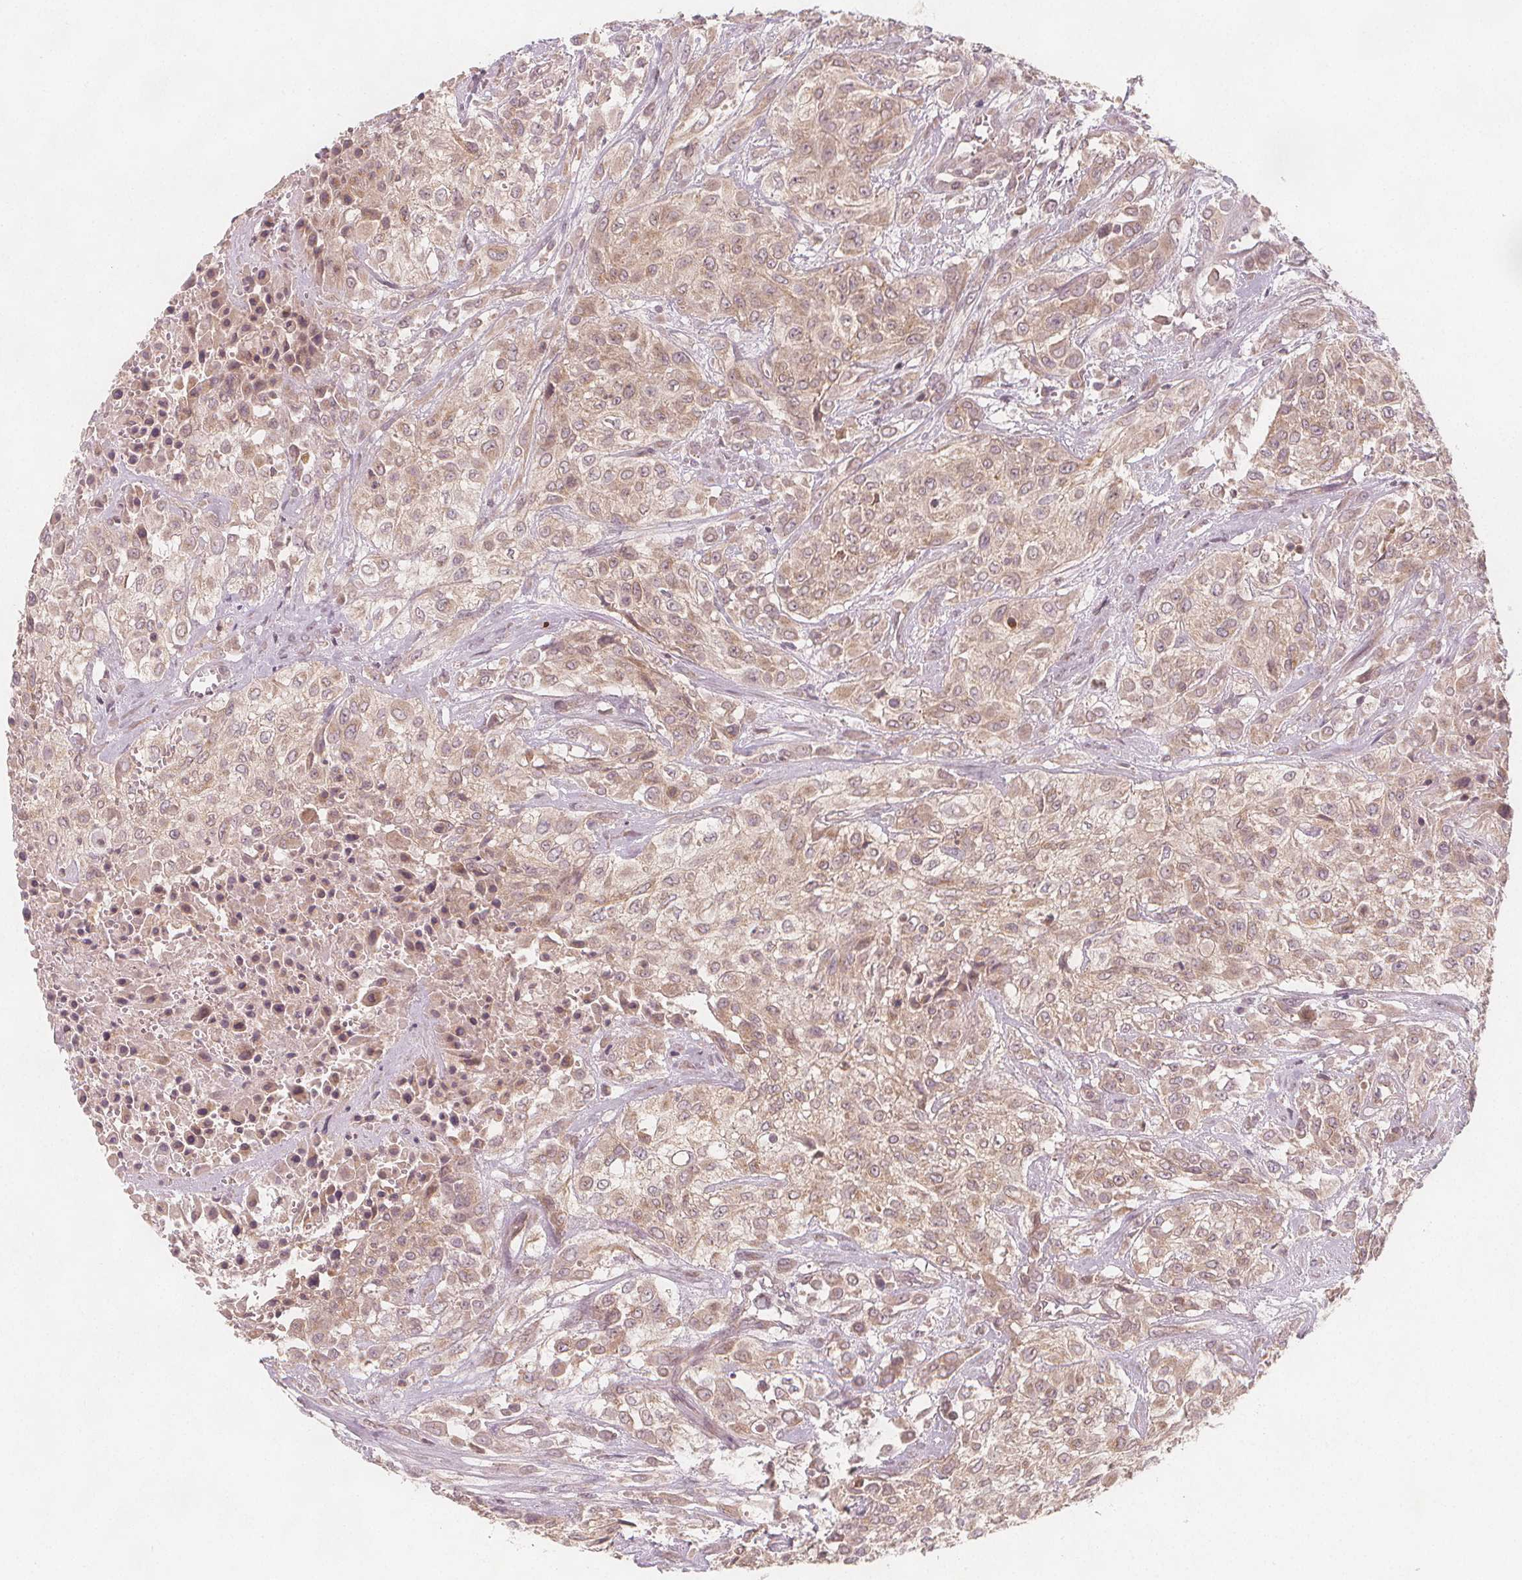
{"staining": {"intensity": "weak", "quantity": ">75%", "location": "cytoplasmic/membranous"}, "tissue": "urothelial cancer", "cell_type": "Tumor cells", "image_type": "cancer", "snomed": [{"axis": "morphology", "description": "Urothelial carcinoma, High grade"}, {"axis": "topography", "description": "Urinary bladder"}], "caption": "This micrograph reveals immunohistochemistry (IHC) staining of human high-grade urothelial carcinoma, with low weak cytoplasmic/membranous positivity in about >75% of tumor cells.", "gene": "NCSTN", "patient": {"sex": "male", "age": 57}}